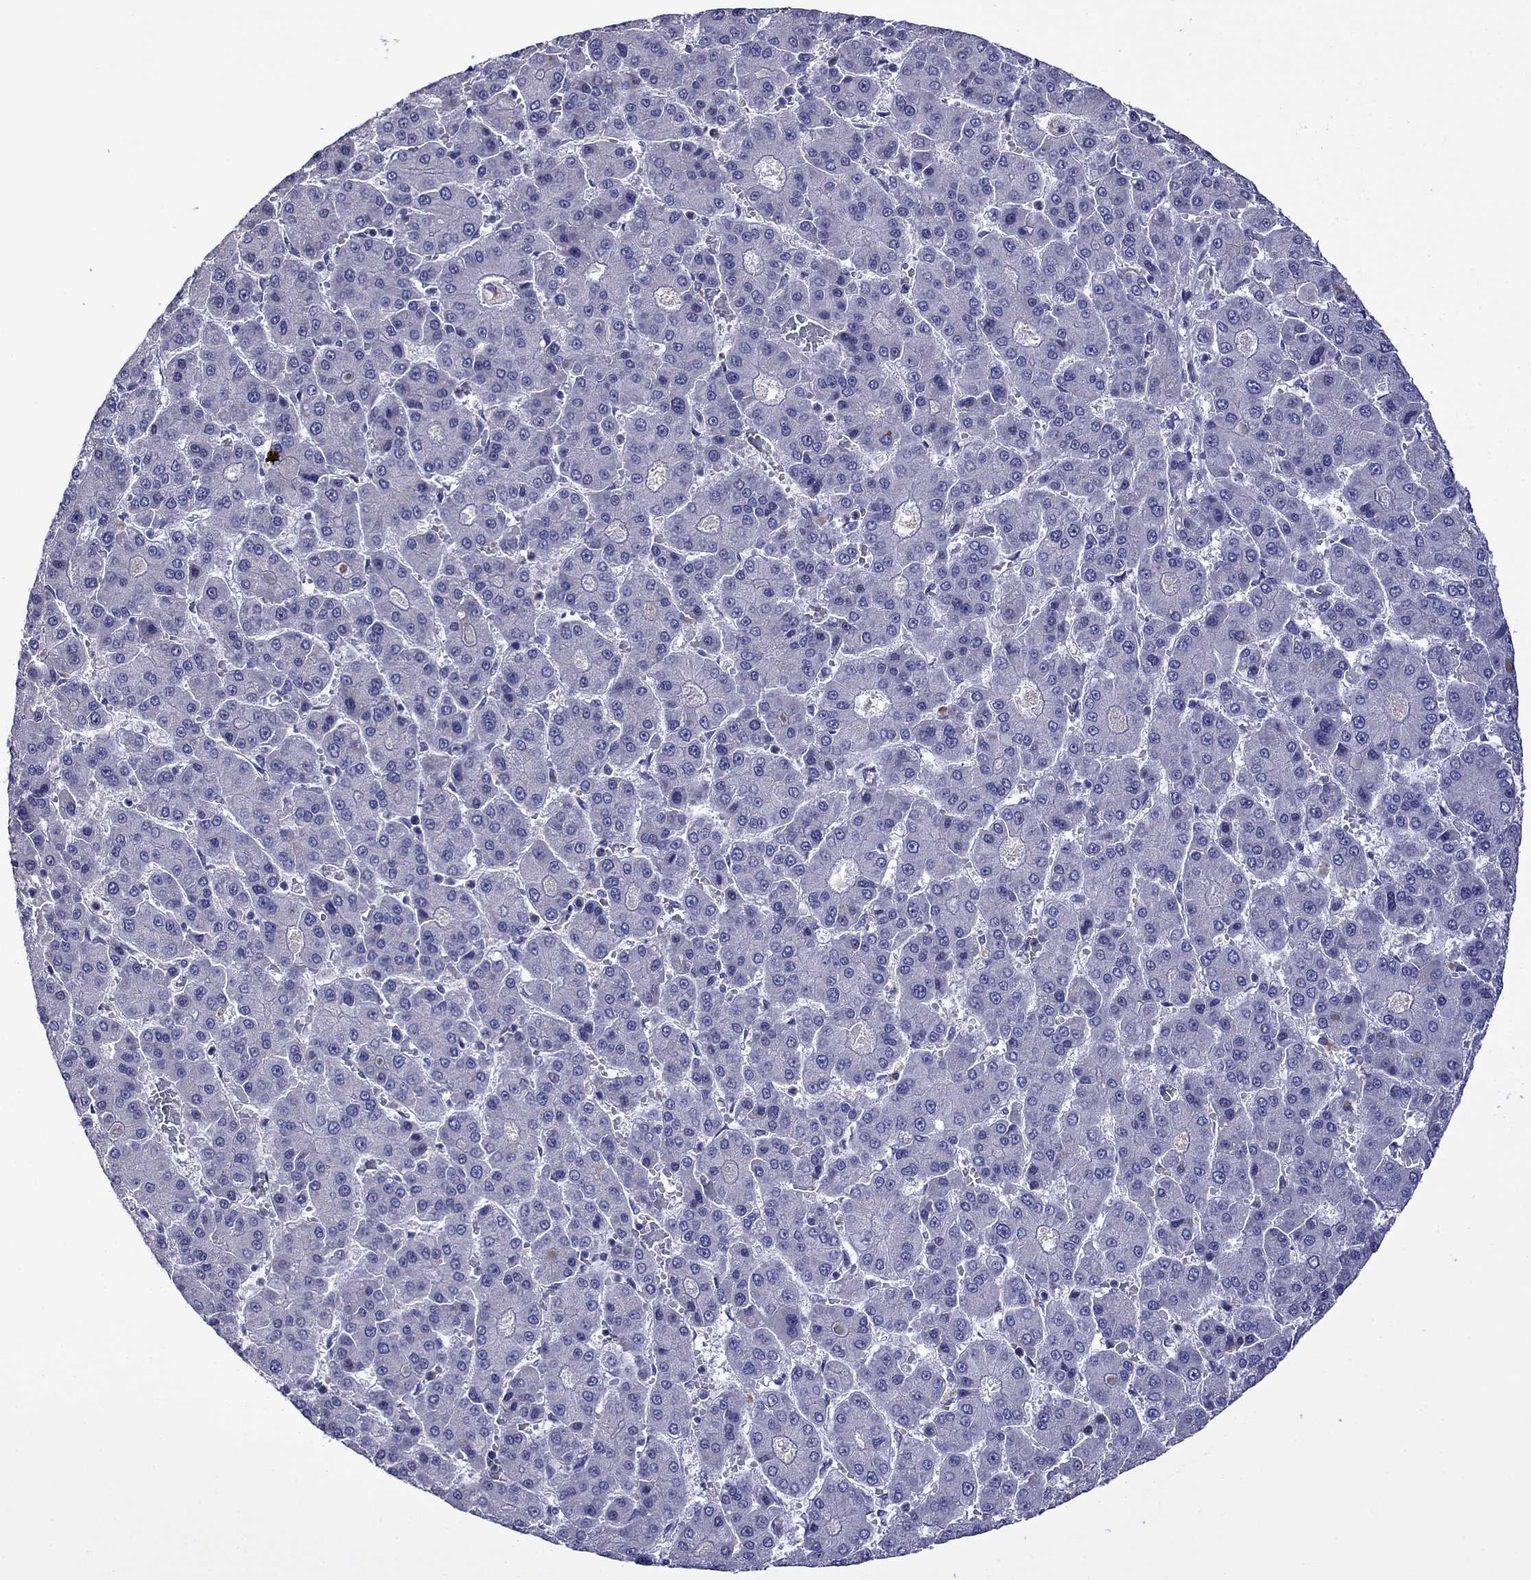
{"staining": {"intensity": "negative", "quantity": "none", "location": "none"}, "tissue": "liver cancer", "cell_type": "Tumor cells", "image_type": "cancer", "snomed": [{"axis": "morphology", "description": "Carcinoma, Hepatocellular, NOS"}, {"axis": "topography", "description": "Liver"}], "caption": "An immunohistochemistry (IHC) image of liver cancer (hepatocellular carcinoma) is shown. There is no staining in tumor cells of liver cancer (hepatocellular carcinoma).", "gene": "STAR", "patient": {"sex": "male", "age": 70}}